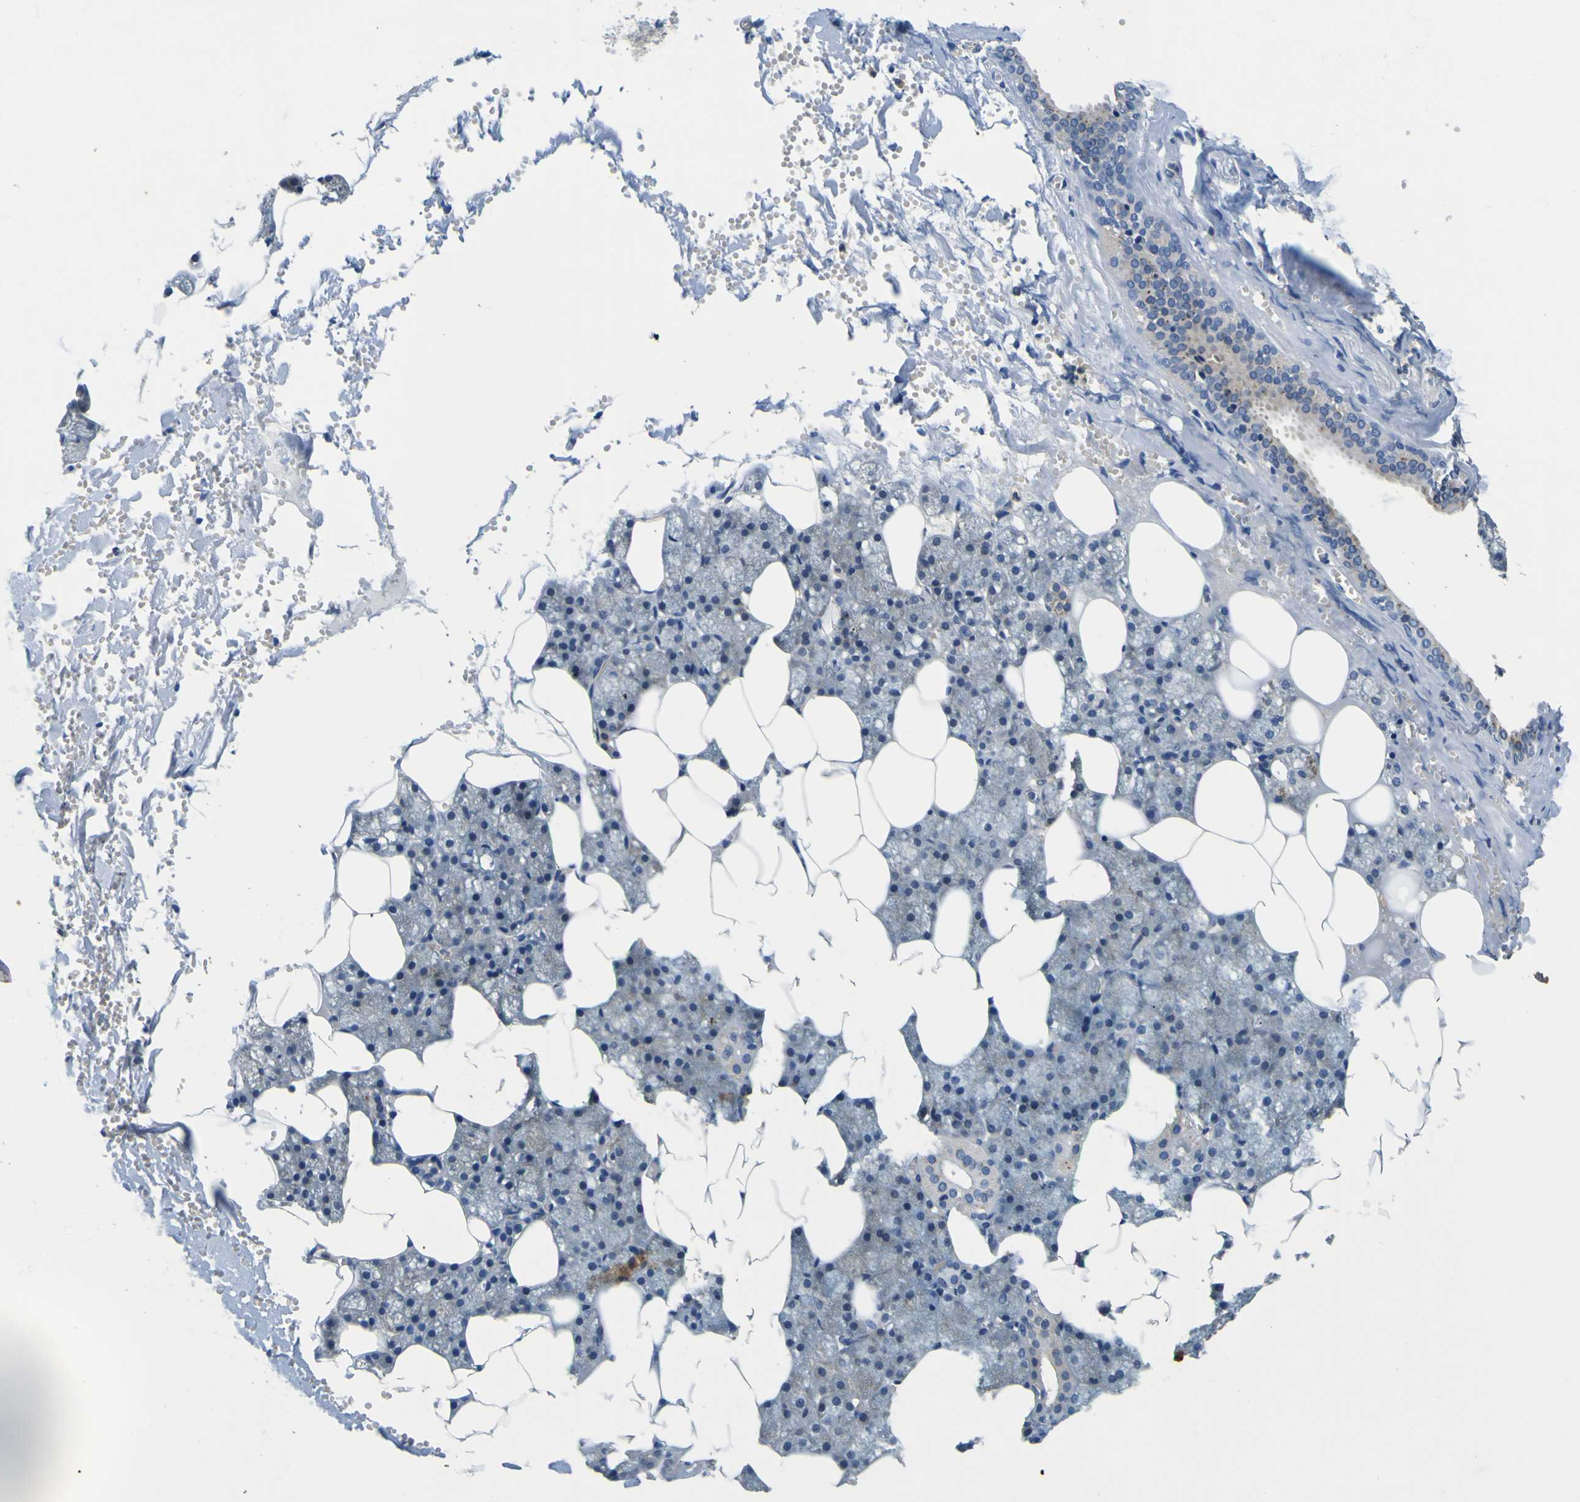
{"staining": {"intensity": "moderate", "quantity": ">75%", "location": "cytoplasmic/membranous"}, "tissue": "salivary gland", "cell_type": "Glandular cells", "image_type": "normal", "snomed": [{"axis": "morphology", "description": "Normal tissue, NOS"}, {"axis": "topography", "description": "Salivary gland"}], "caption": "The image demonstrates immunohistochemical staining of normal salivary gland. There is moderate cytoplasmic/membranous staining is appreciated in about >75% of glandular cells.", "gene": "TNIK", "patient": {"sex": "male", "age": 62}}